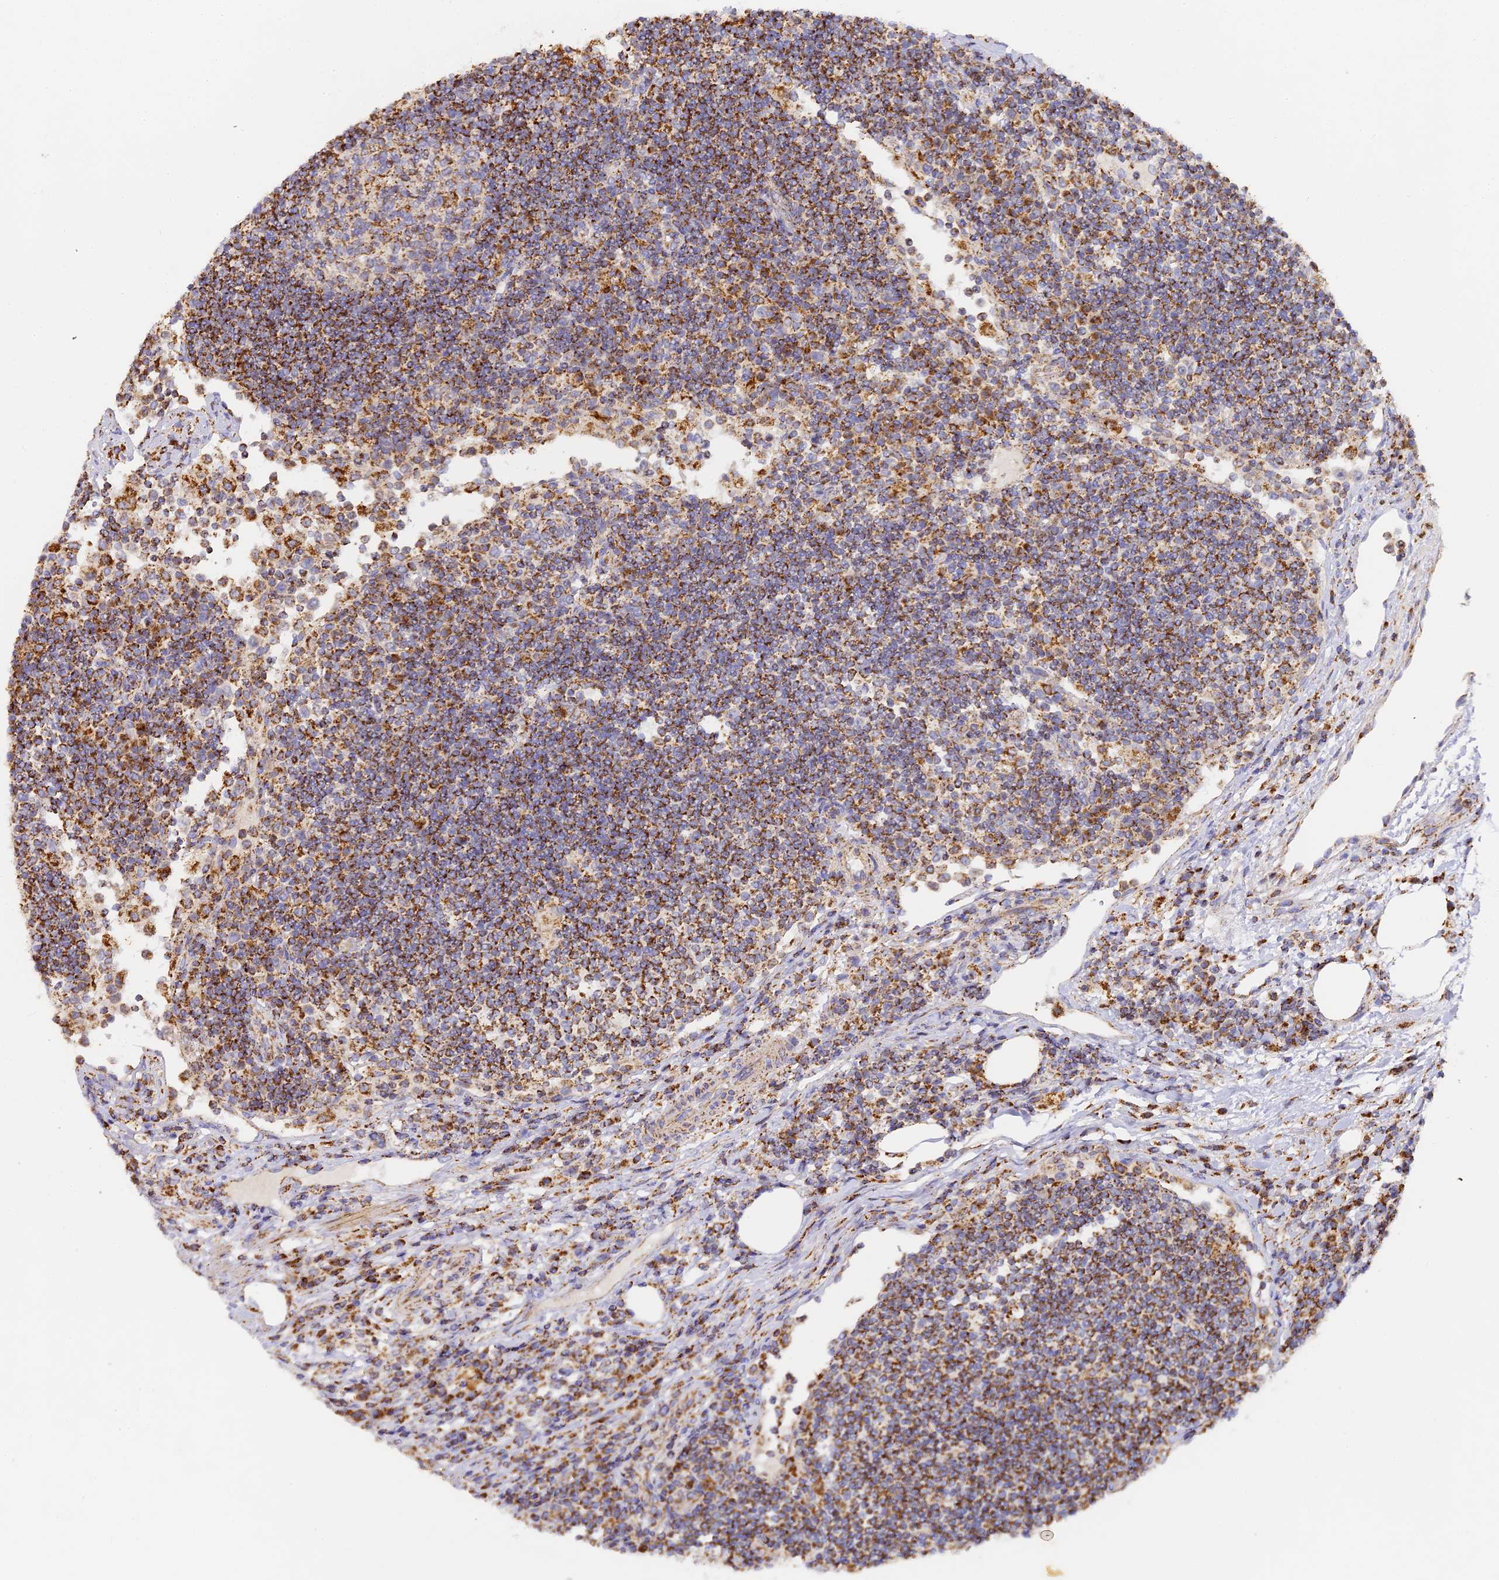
{"staining": {"intensity": "moderate", "quantity": "25%-75%", "location": "cytoplasmic/membranous"}, "tissue": "lymph node", "cell_type": "Germinal center cells", "image_type": "normal", "snomed": [{"axis": "morphology", "description": "Normal tissue, NOS"}, {"axis": "topography", "description": "Lymph node"}], "caption": "The image displays staining of benign lymph node, revealing moderate cytoplasmic/membranous protein expression (brown color) within germinal center cells.", "gene": "DONSON", "patient": {"sex": "female", "age": 53}}